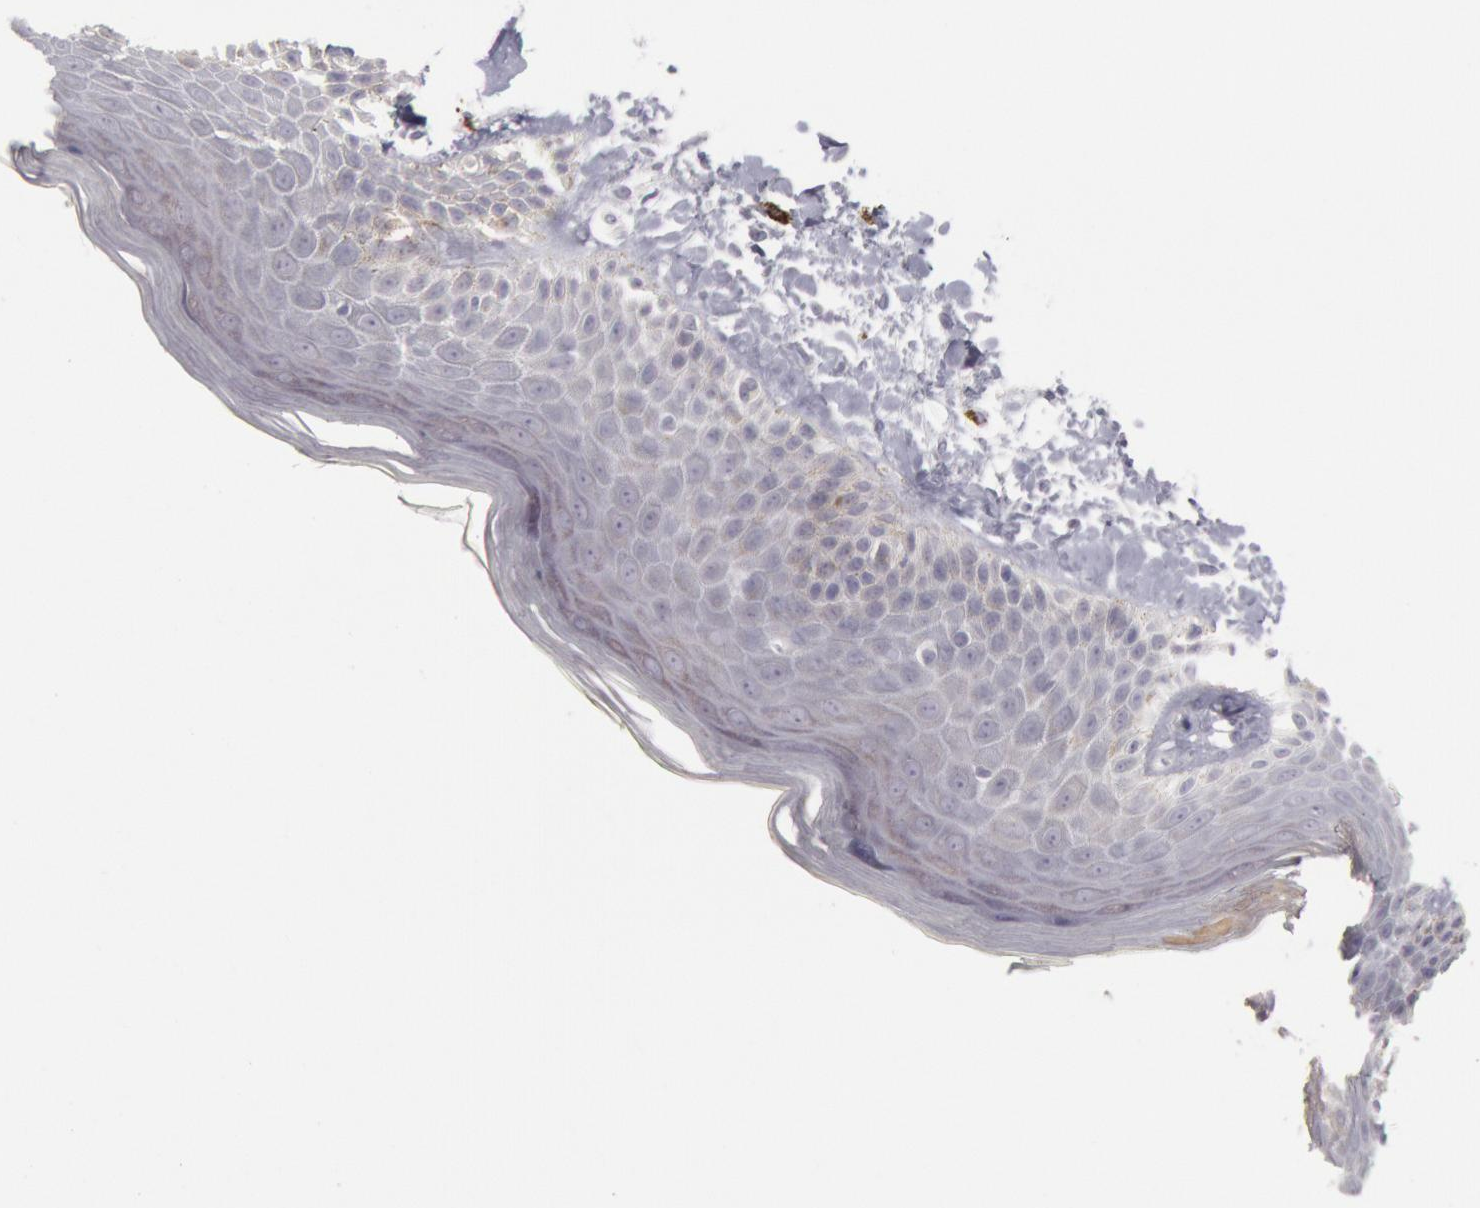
{"staining": {"intensity": "weak", "quantity": "25%-75%", "location": "cytoplasmic/membranous"}, "tissue": "skin", "cell_type": "Epidermal cells", "image_type": "normal", "snomed": [{"axis": "morphology", "description": "Normal tissue, NOS"}, {"axis": "topography", "description": "Anal"}], "caption": "The image displays immunohistochemical staining of normal skin. There is weak cytoplasmic/membranous expression is seen in approximately 25%-75% of epidermal cells.", "gene": "KRT16", "patient": {"sex": "female", "age": 78}}